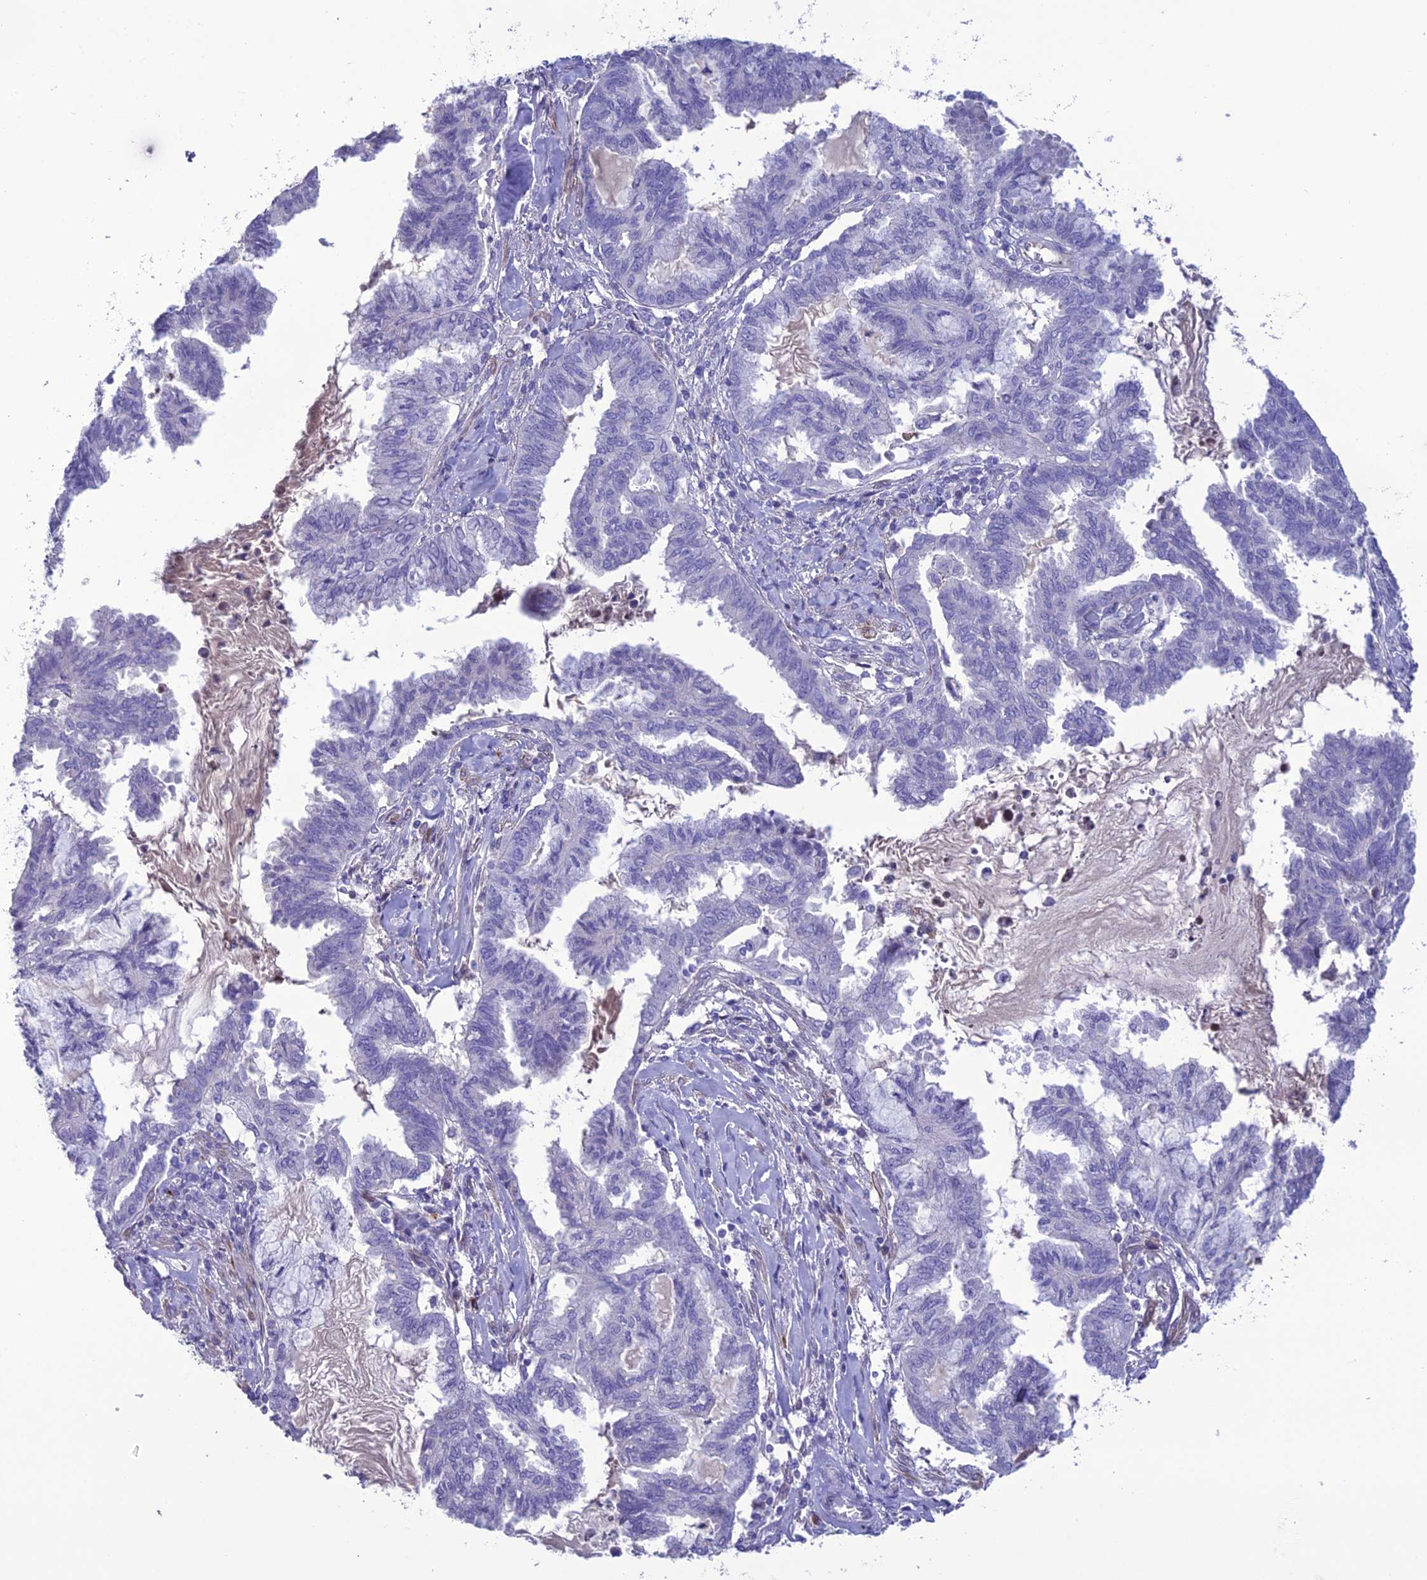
{"staining": {"intensity": "negative", "quantity": "none", "location": "none"}, "tissue": "endometrial cancer", "cell_type": "Tumor cells", "image_type": "cancer", "snomed": [{"axis": "morphology", "description": "Adenocarcinoma, NOS"}, {"axis": "topography", "description": "Endometrium"}], "caption": "Immunohistochemistry (IHC) micrograph of adenocarcinoma (endometrial) stained for a protein (brown), which exhibits no expression in tumor cells.", "gene": "OR56B1", "patient": {"sex": "female", "age": 86}}